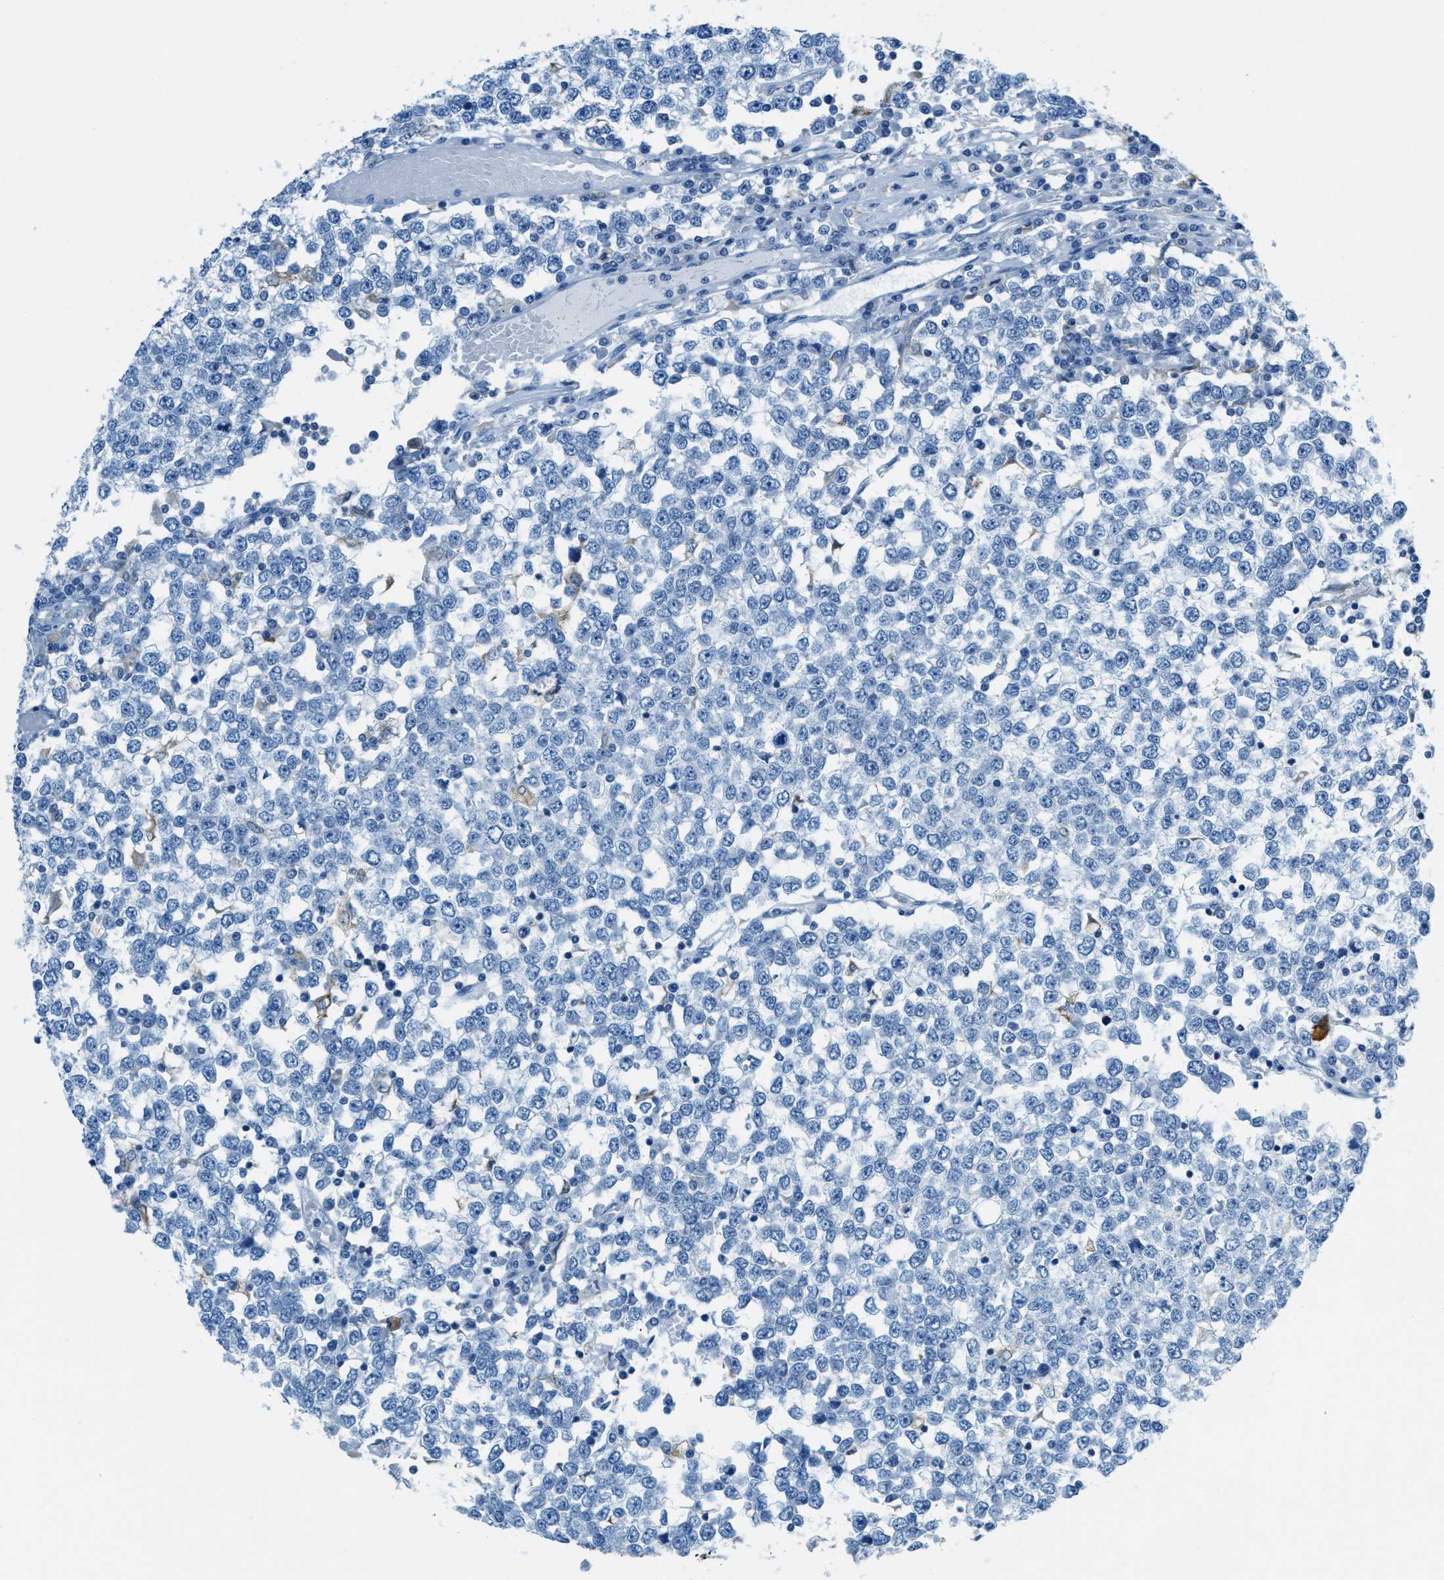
{"staining": {"intensity": "negative", "quantity": "none", "location": "none"}, "tissue": "testis cancer", "cell_type": "Tumor cells", "image_type": "cancer", "snomed": [{"axis": "morphology", "description": "Seminoma, NOS"}, {"axis": "topography", "description": "Testis"}], "caption": "Immunohistochemistry (IHC) of human testis cancer (seminoma) shows no staining in tumor cells.", "gene": "MATCAP2", "patient": {"sex": "male", "age": 65}}